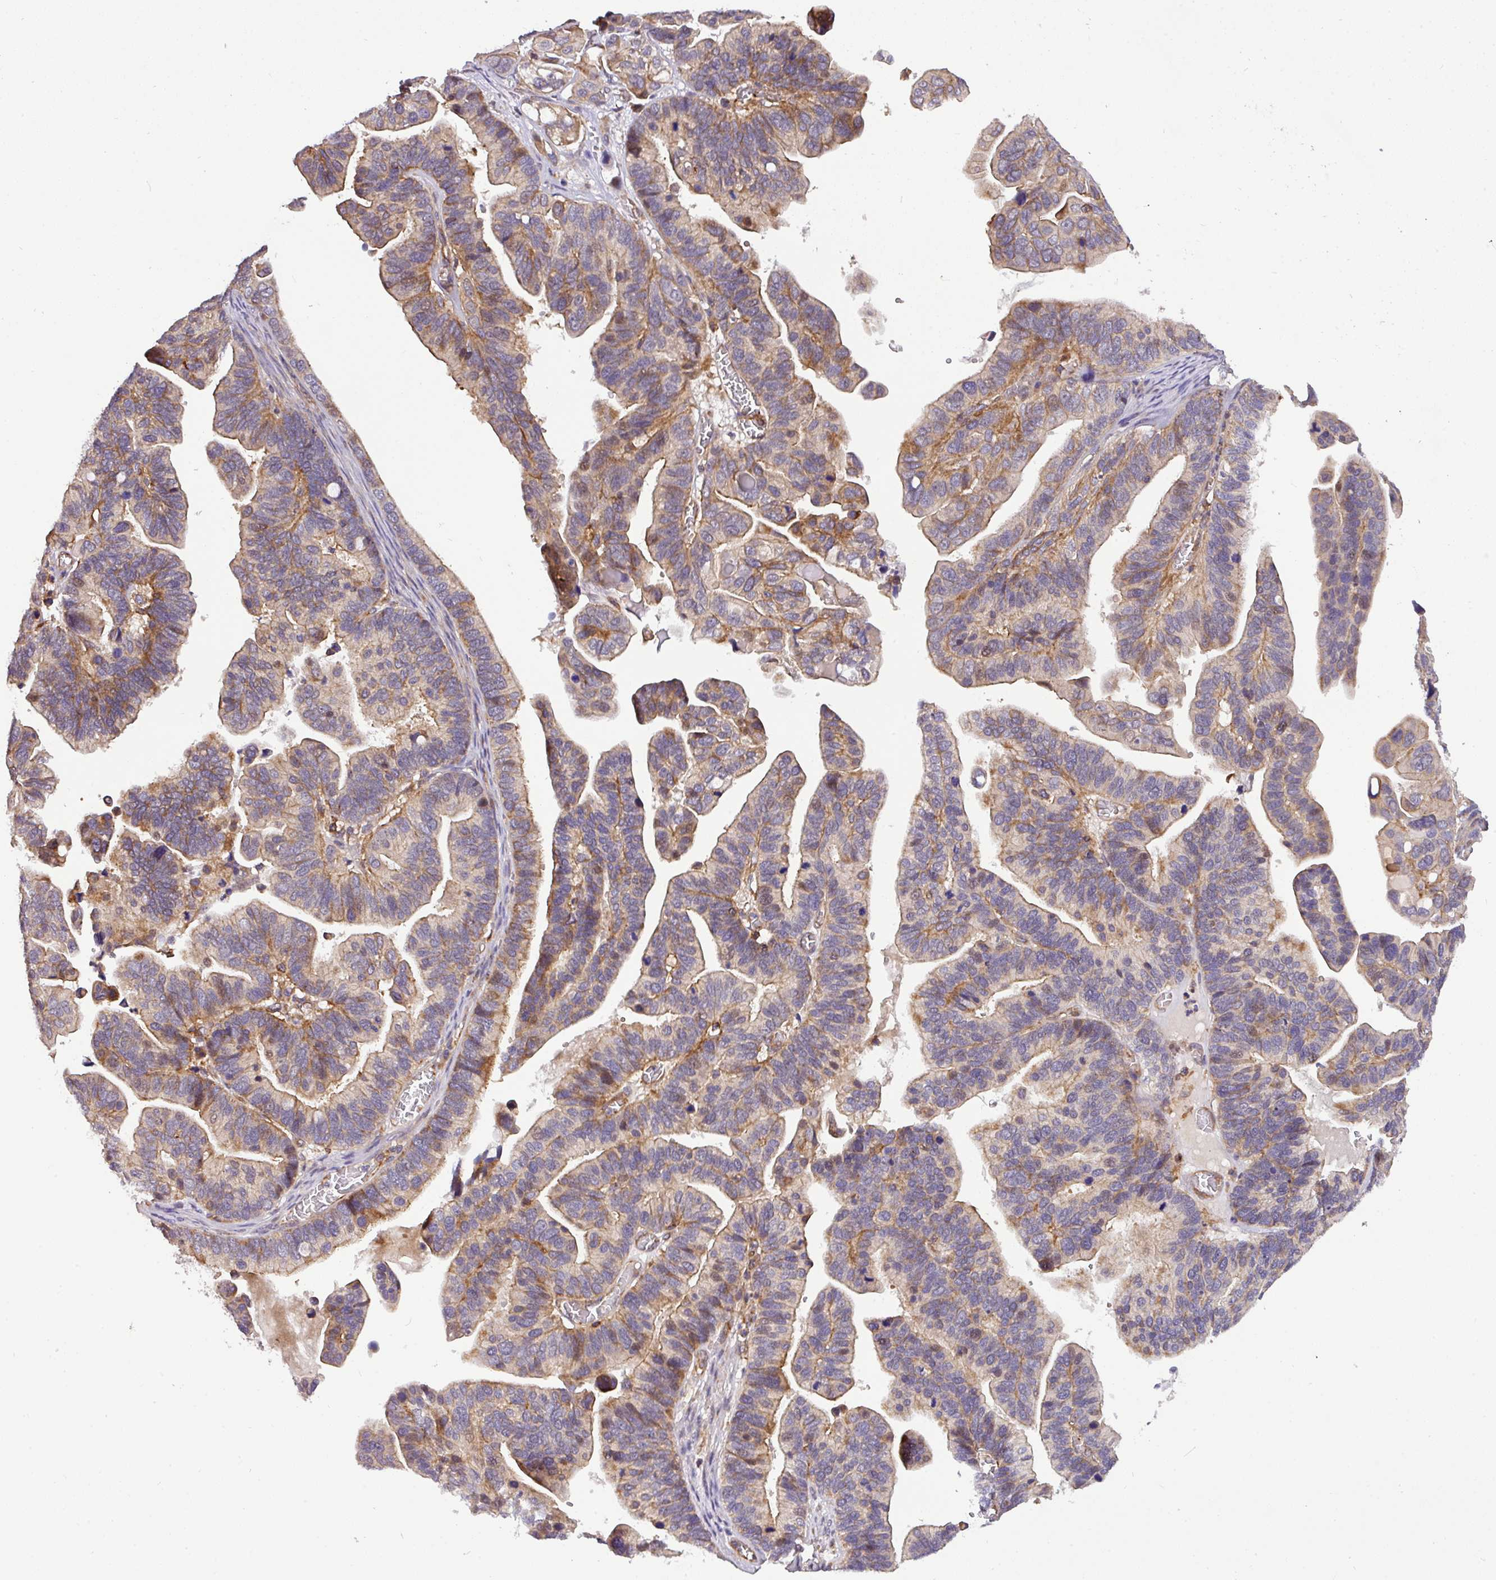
{"staining": {"intensity": "moderate", "quantity": "25%-75%", "location": "cytoplasmic/membranous"}, "tissue": "ovarian cancer", "cell_type": "Tumor cells", "image_type": "cancer", "snomed": [{"axis": "morphology", "description": "Cystadenocarcinoma, serous, NOS"}, {"axis": "topography", "description": "Ovary"}], "caption": "Brown immunohistochemical staining in ovarian cancer displays moderate cytoplasmic/membranous expression in approximately 25%-75% of tumor cells.", "gene": "CASS4", "patient": {"sex": "female", "age": 56}}